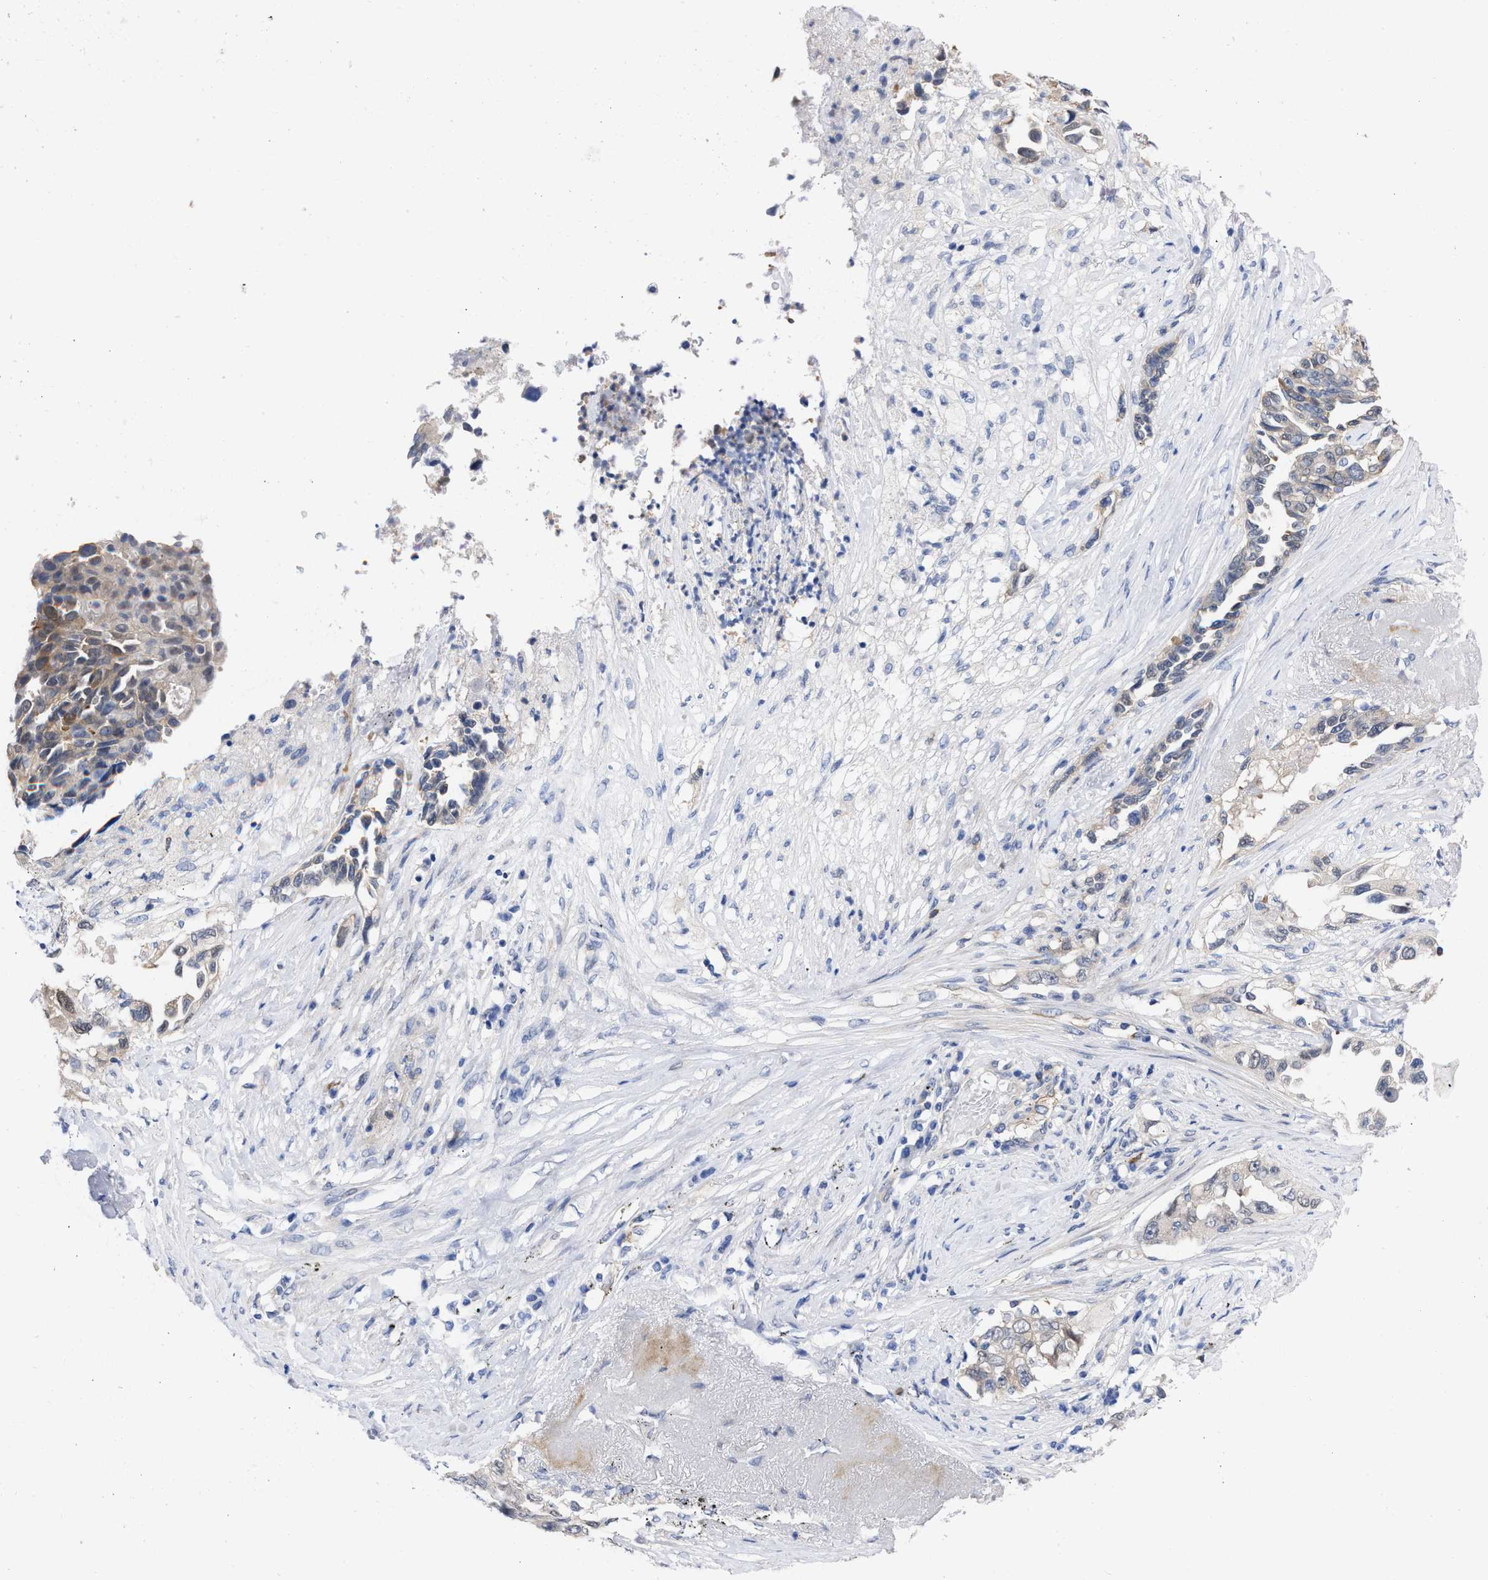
{"staining": {"intensity": "weak", "quantity": "25%-75%", "location": "cytoplasmic/membranous,nuclear"}, "tissue": "lung cancer", "cell_type": "Tumor cells", "image_type": "cancer", "snomed": [{"axis": "morphology", "description": "Adenocarcinoma, NOS"}, {"axis": "topography", "description": "Lung"}], "caption": "Immunohistochemical staining of adenocarcinoma (lung) displays low levels of weak cytoplasmic/membranous and nuclear positivity in about 25%-75% of tumor cells.", "gene": "THRA", "patient": {"sex": "female", "age": 51}}